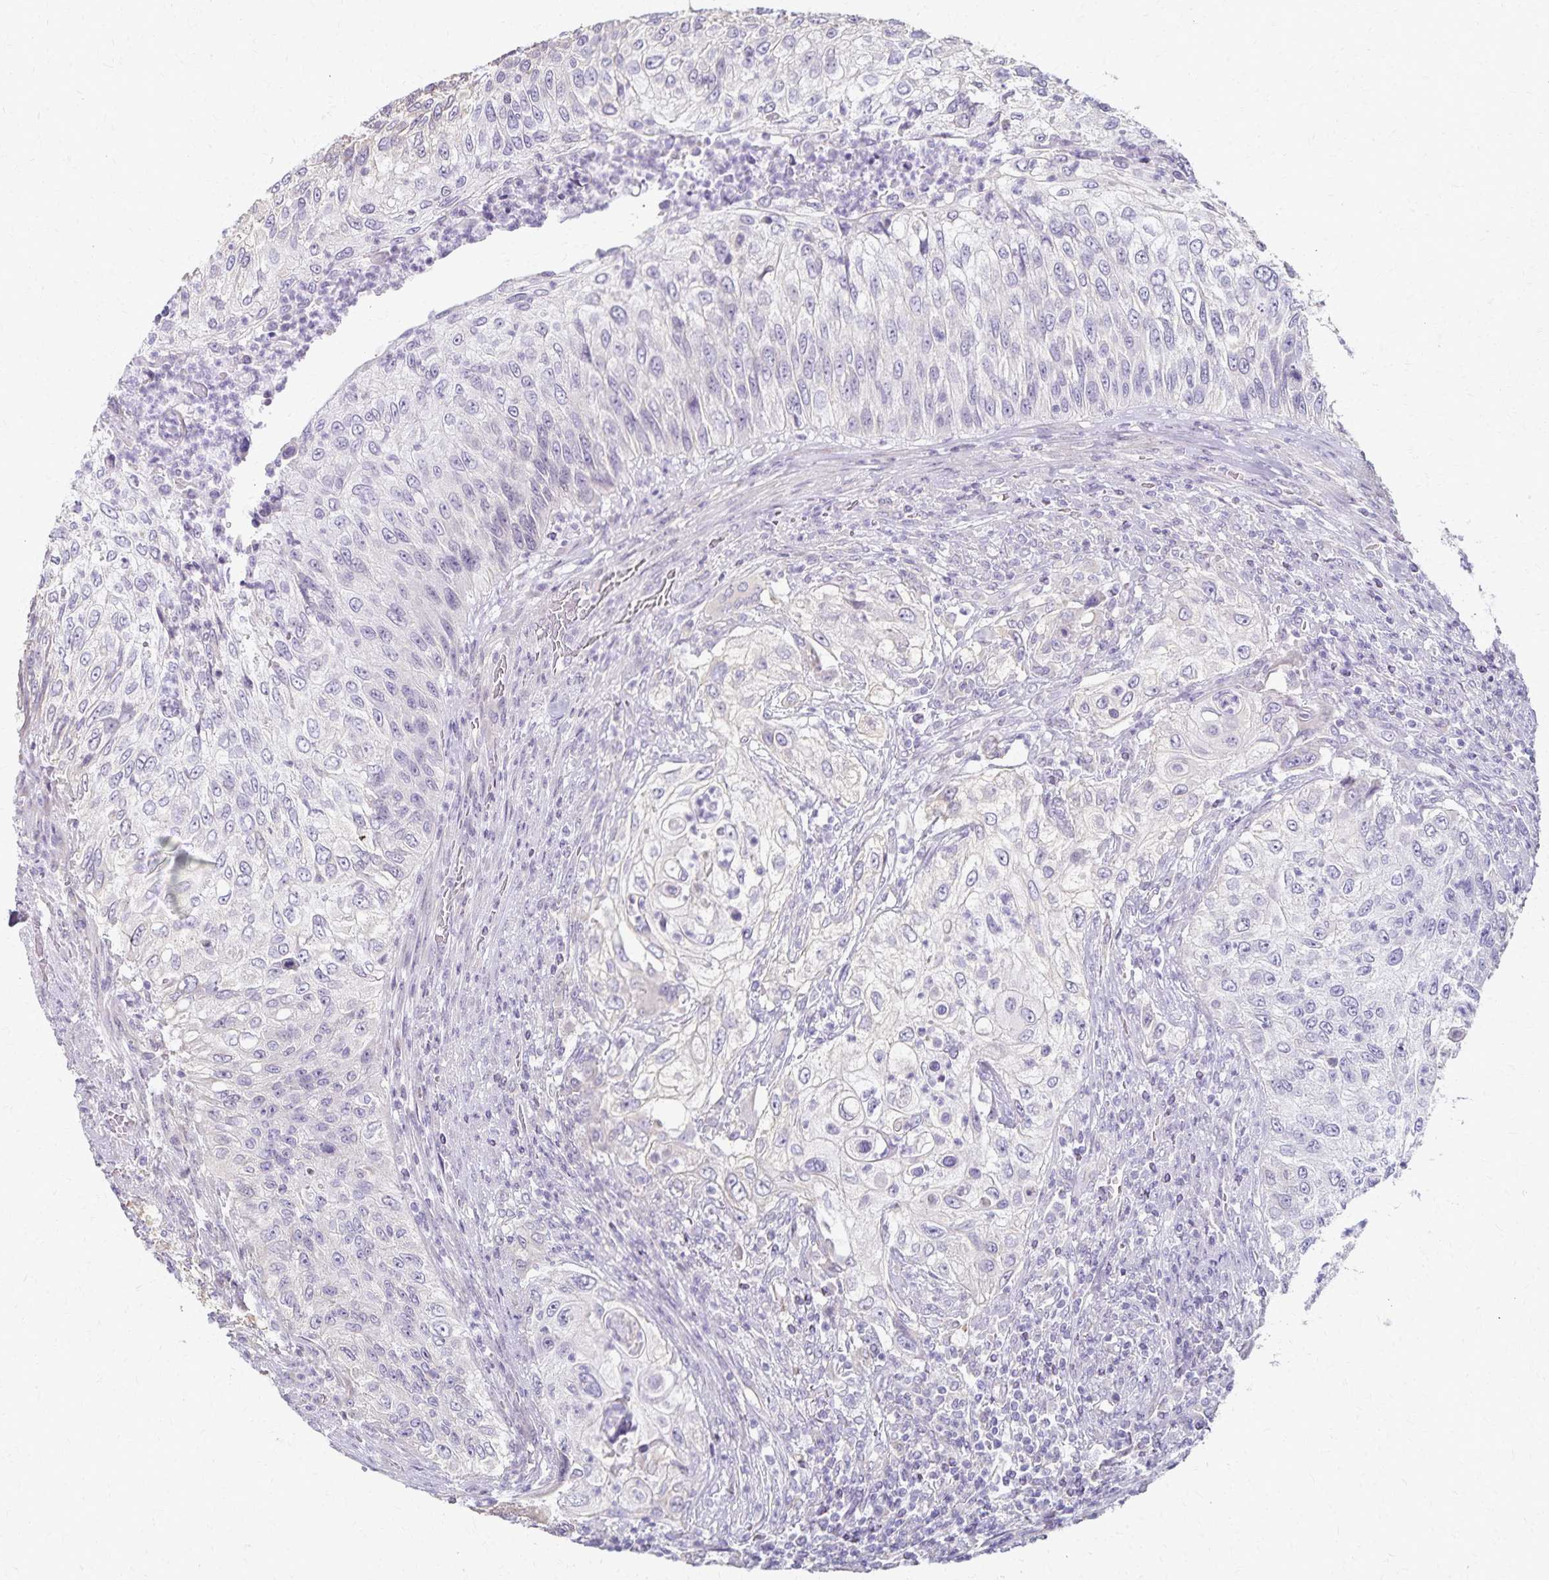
{"staining": {"intensity": "negative", "quantity": "none", "location": "none"}, "tissue": "urothelial cancer", "cell_type": "Tumor cells", "image_type": "cancer", "snomed": [{"axis": "morphology", "description": "Urothelial carcinoma, High grade"}, {"axis": "topography", "description": "Urinary bladder"}], "caption": "This histopathology image is of urothelial cancer stained with immunohistochemistry to label a protein in brown with the nuclei are counter-stained blue. There is no positivity in tumor cells.", "gene": "KISS1", "patient": {"sex": "female", "age": 60}}